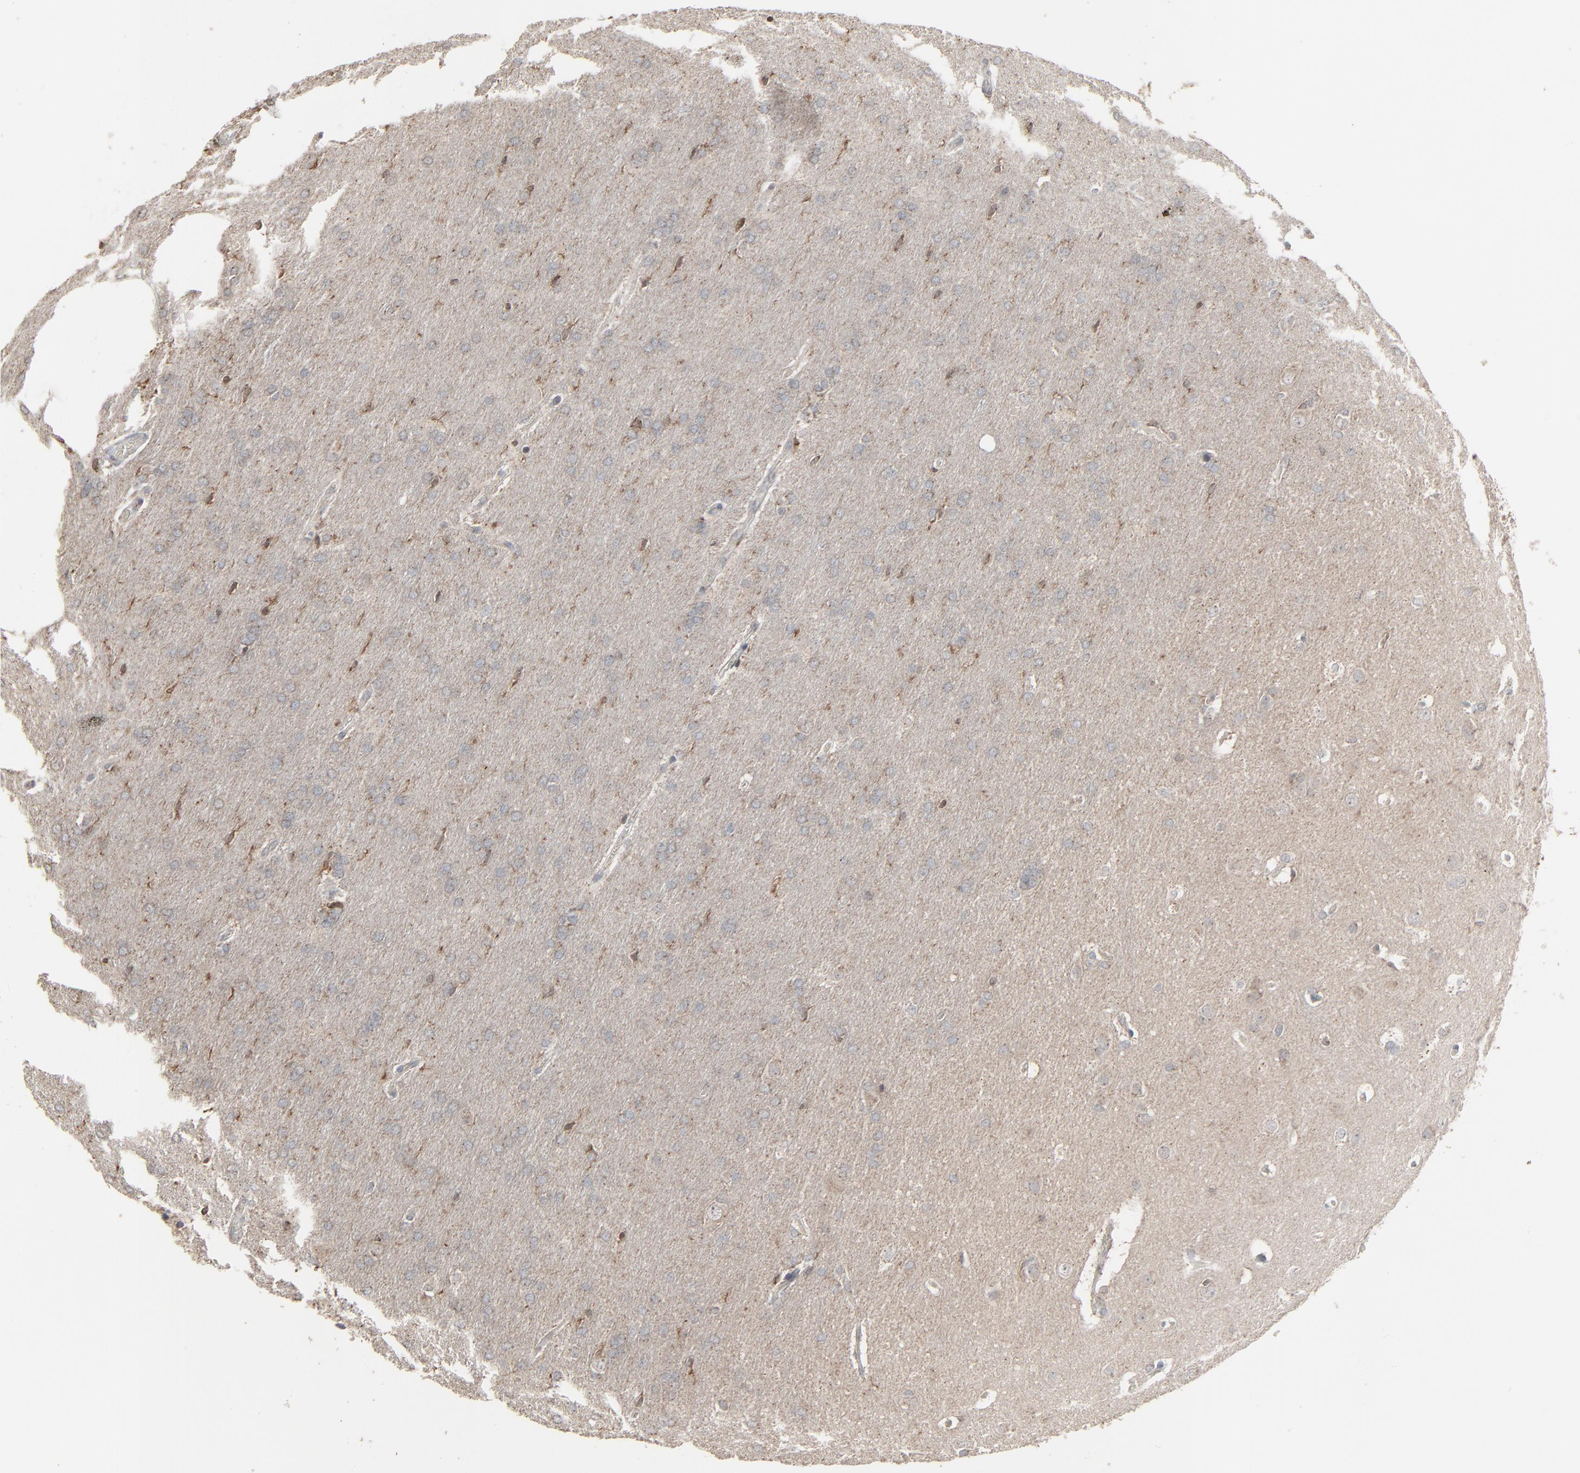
{"staining": {"intensity": "weak", "quantity": "<25%", "location": "cytoplasmic/membranous,nuclear"}, "tissue": "glioma", "cell_type": "Tumor cells", "image_type": "cancer", "snomed": [{"axis": "morphology", "description": "Glioma, malignant, Low grade"}, {"axis": "topography", "description": "Brain"}], "caption": "Immunohistochemistry (IHC) histopathology image of human glioma stained for a protein (brown), which exhibits no positivity in tumor cells. (DAB (3,3'-diaminobenzidine) IHC, high magnification).", "gene": "DOCK8", "patient": {"sex": "female", "age": 32}}